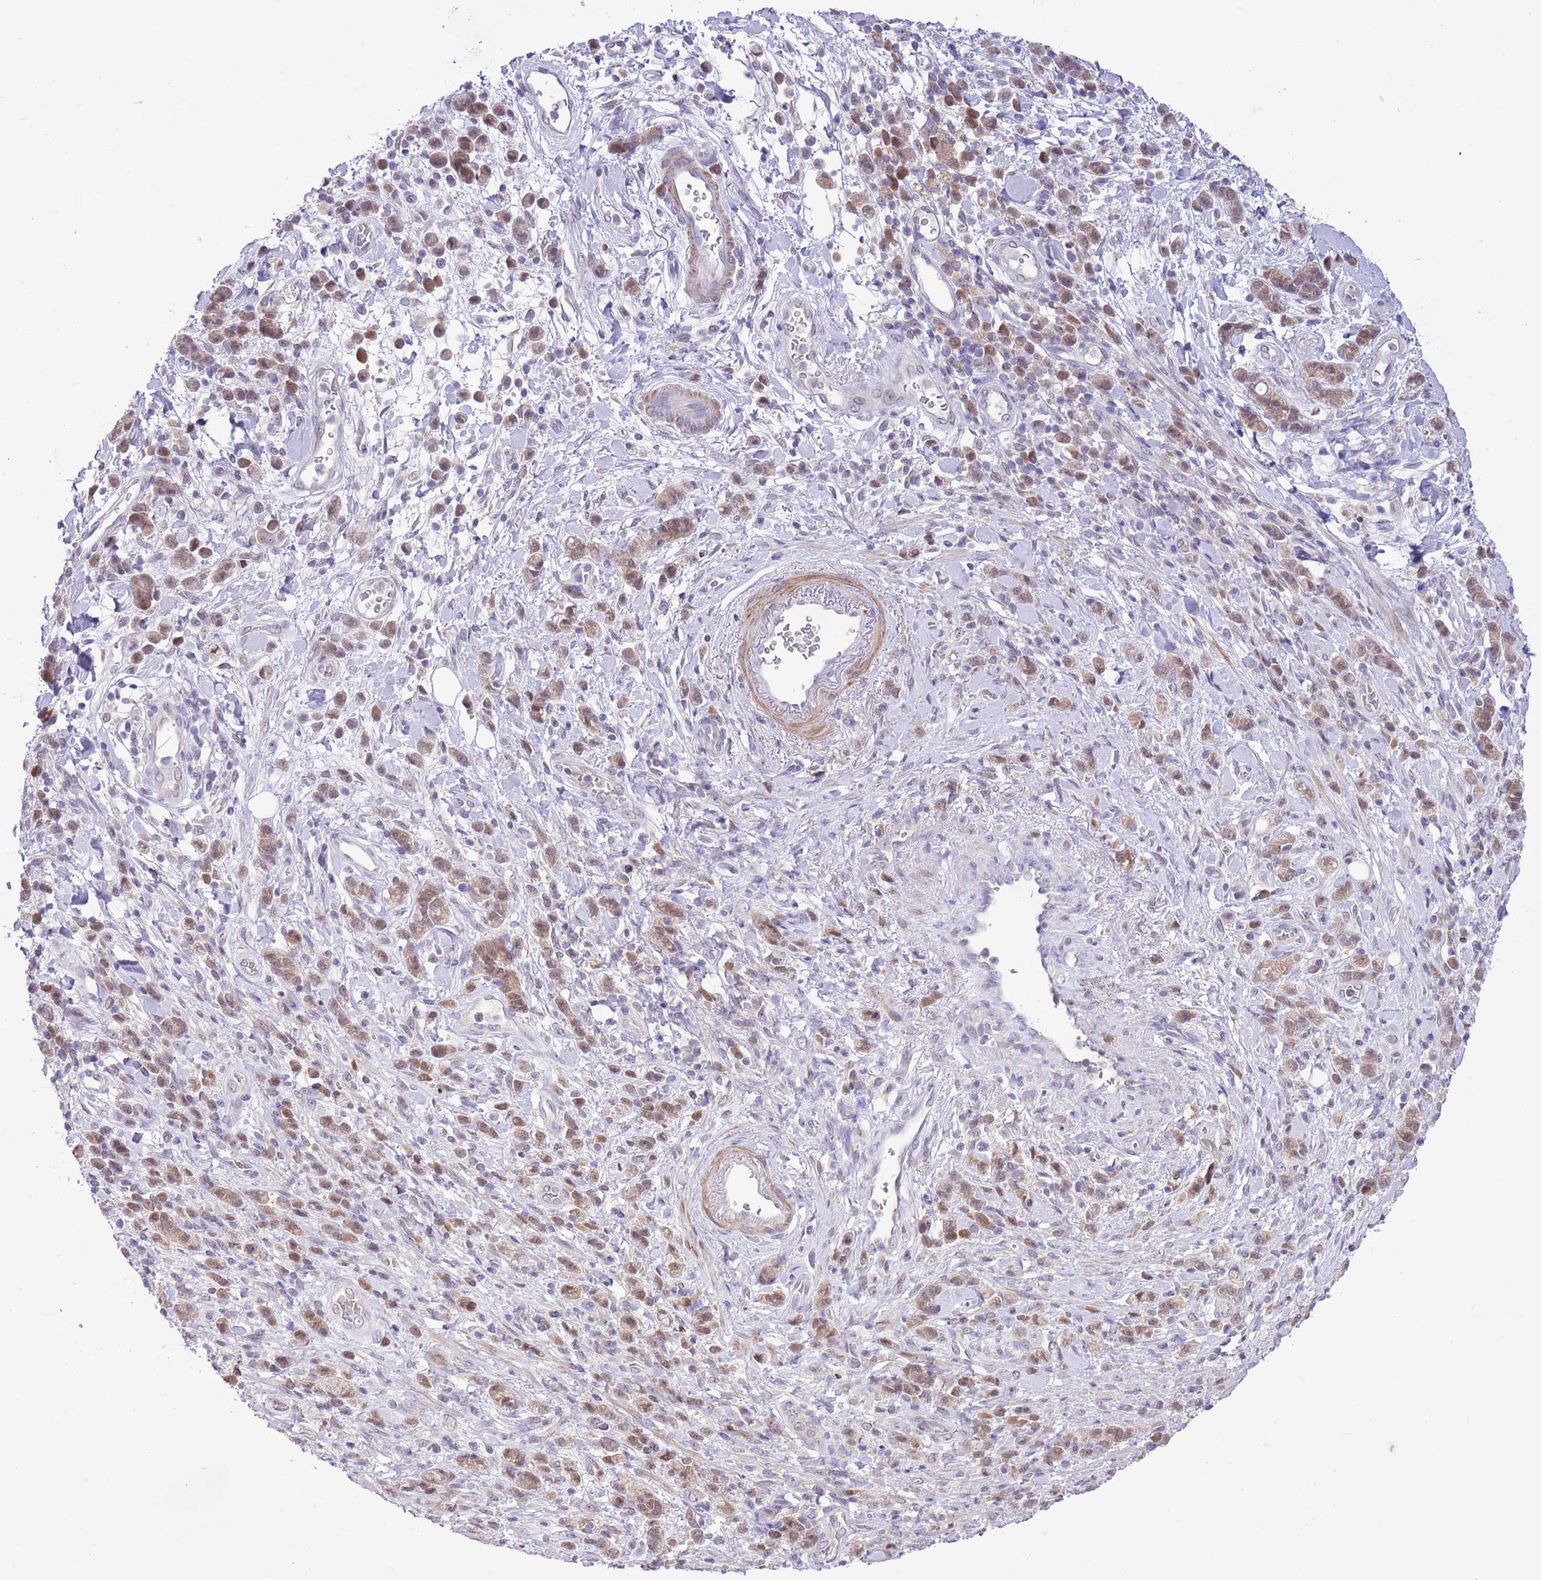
{"staining": {"intensity": "weak", "quantity": ">75%", "location": "cytoplasmic/membranous,nuclear"}, "tissue": "stomach cancer", "cell_type": "Tumor cells", "image_type": "cancer", "snomed": [{"axis": "morphology", "description": "Adenocarcinoma, NOS"}, {"axis": "topography", "description": "Stomach"}], "caption": "Weak cytoplasmic/membranous and nuclear protein expression is appreciated in approximately >75% of tumor cells in stomach adenocarcinoma.", "gene": "GALK2", "patient": {"sex": "male", "age": 77}}